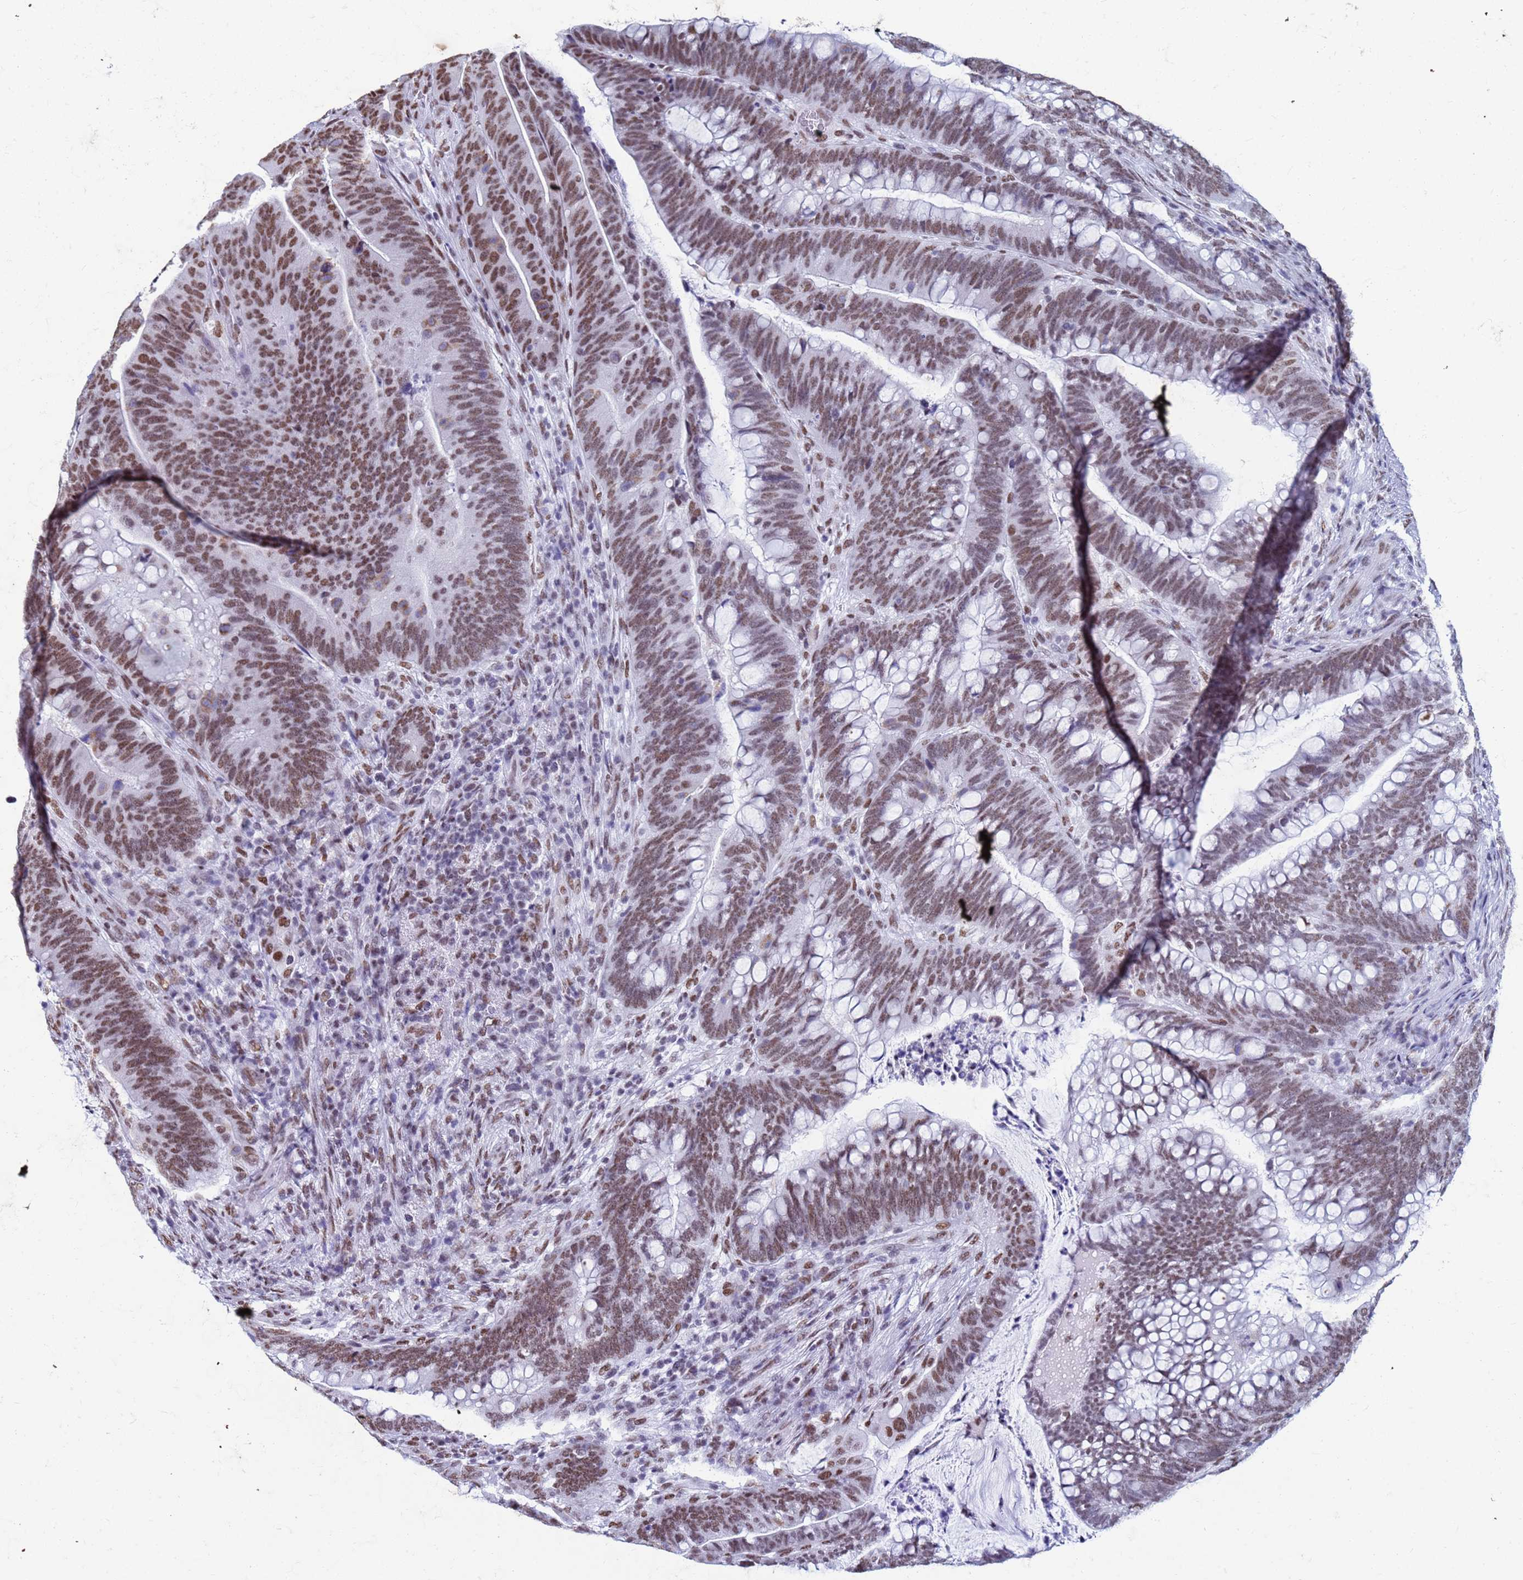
{"staining": {"intensity": "moderate", "quantity": ">75%", "location": "nuclear"}, "tissue": "colorectal cancer", "cell_type": "Tumor cells", "image_type": "cancer", "snomed": [{"axis": "morphology", "description": "Adenocarcinoma, NOS"}, {"axis": "topography", "description": "Colon"}], "caption": "Colorectal cancer (adenocarcinoma) stained with a protein marker demonstrates moderate staining in tumor cells.", "gene": "FAM170B", "patient": {"sex": "female", "age": 66}}